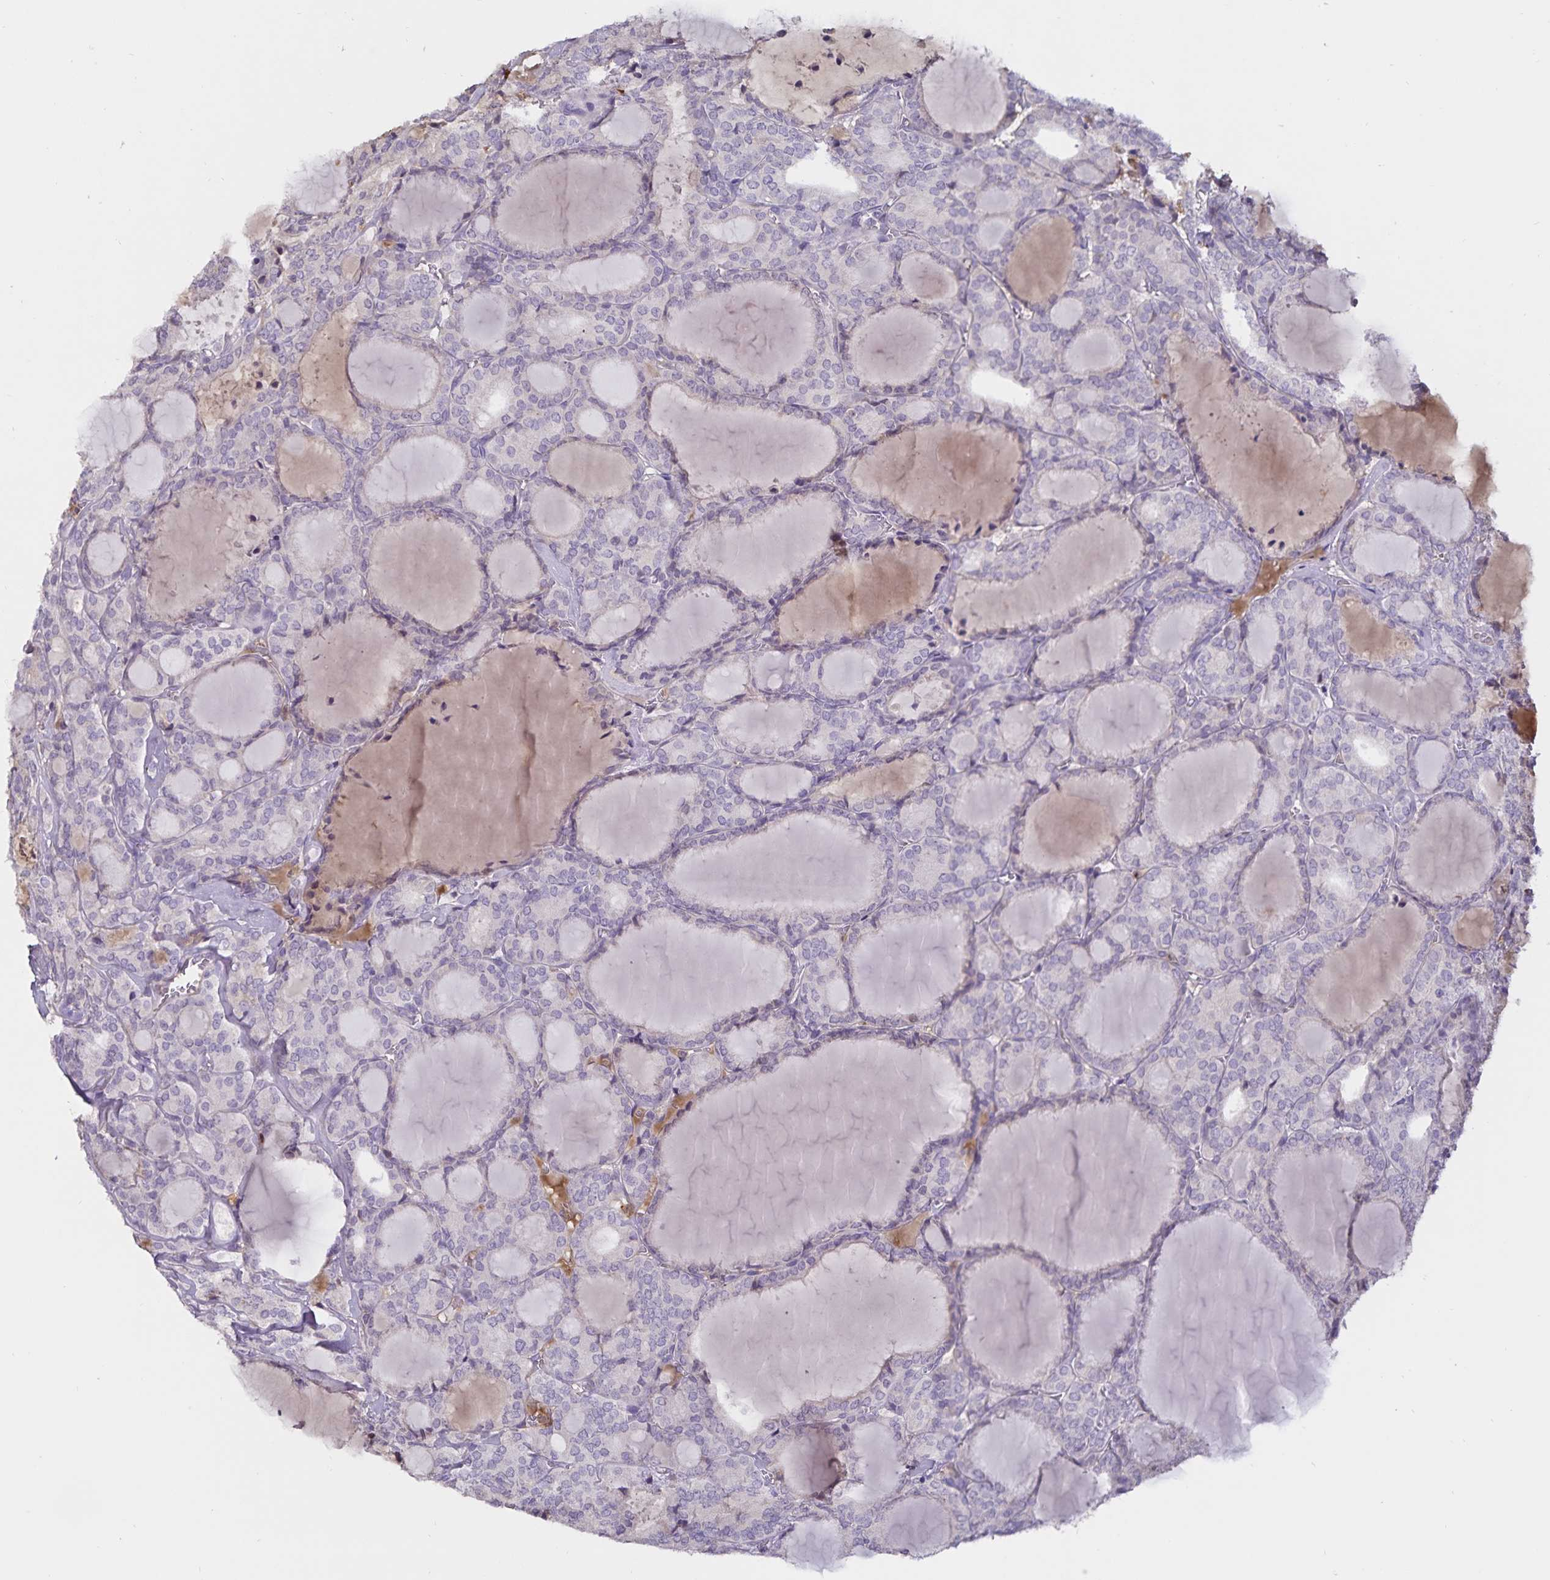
{"staining": {"intensity": "negative", "quantity": "none", "location": "none"}, "tissue": "thyroid cancer", "cell_type": "Tumor cells", "image_type": "cancer", "snomed": [{"axis": "morphology", "description": "Follicular adenoma carcinoma, NOS"}, {"axis": "topography", "description": "Thyroid gland"}], "caption": "IHC micrograph of human thyroid cancer stained for a protein (brown), which demonstrates no expression in tumor cells.", "gene": "FGG", "patient": {"sex": "male", "age": 74}}